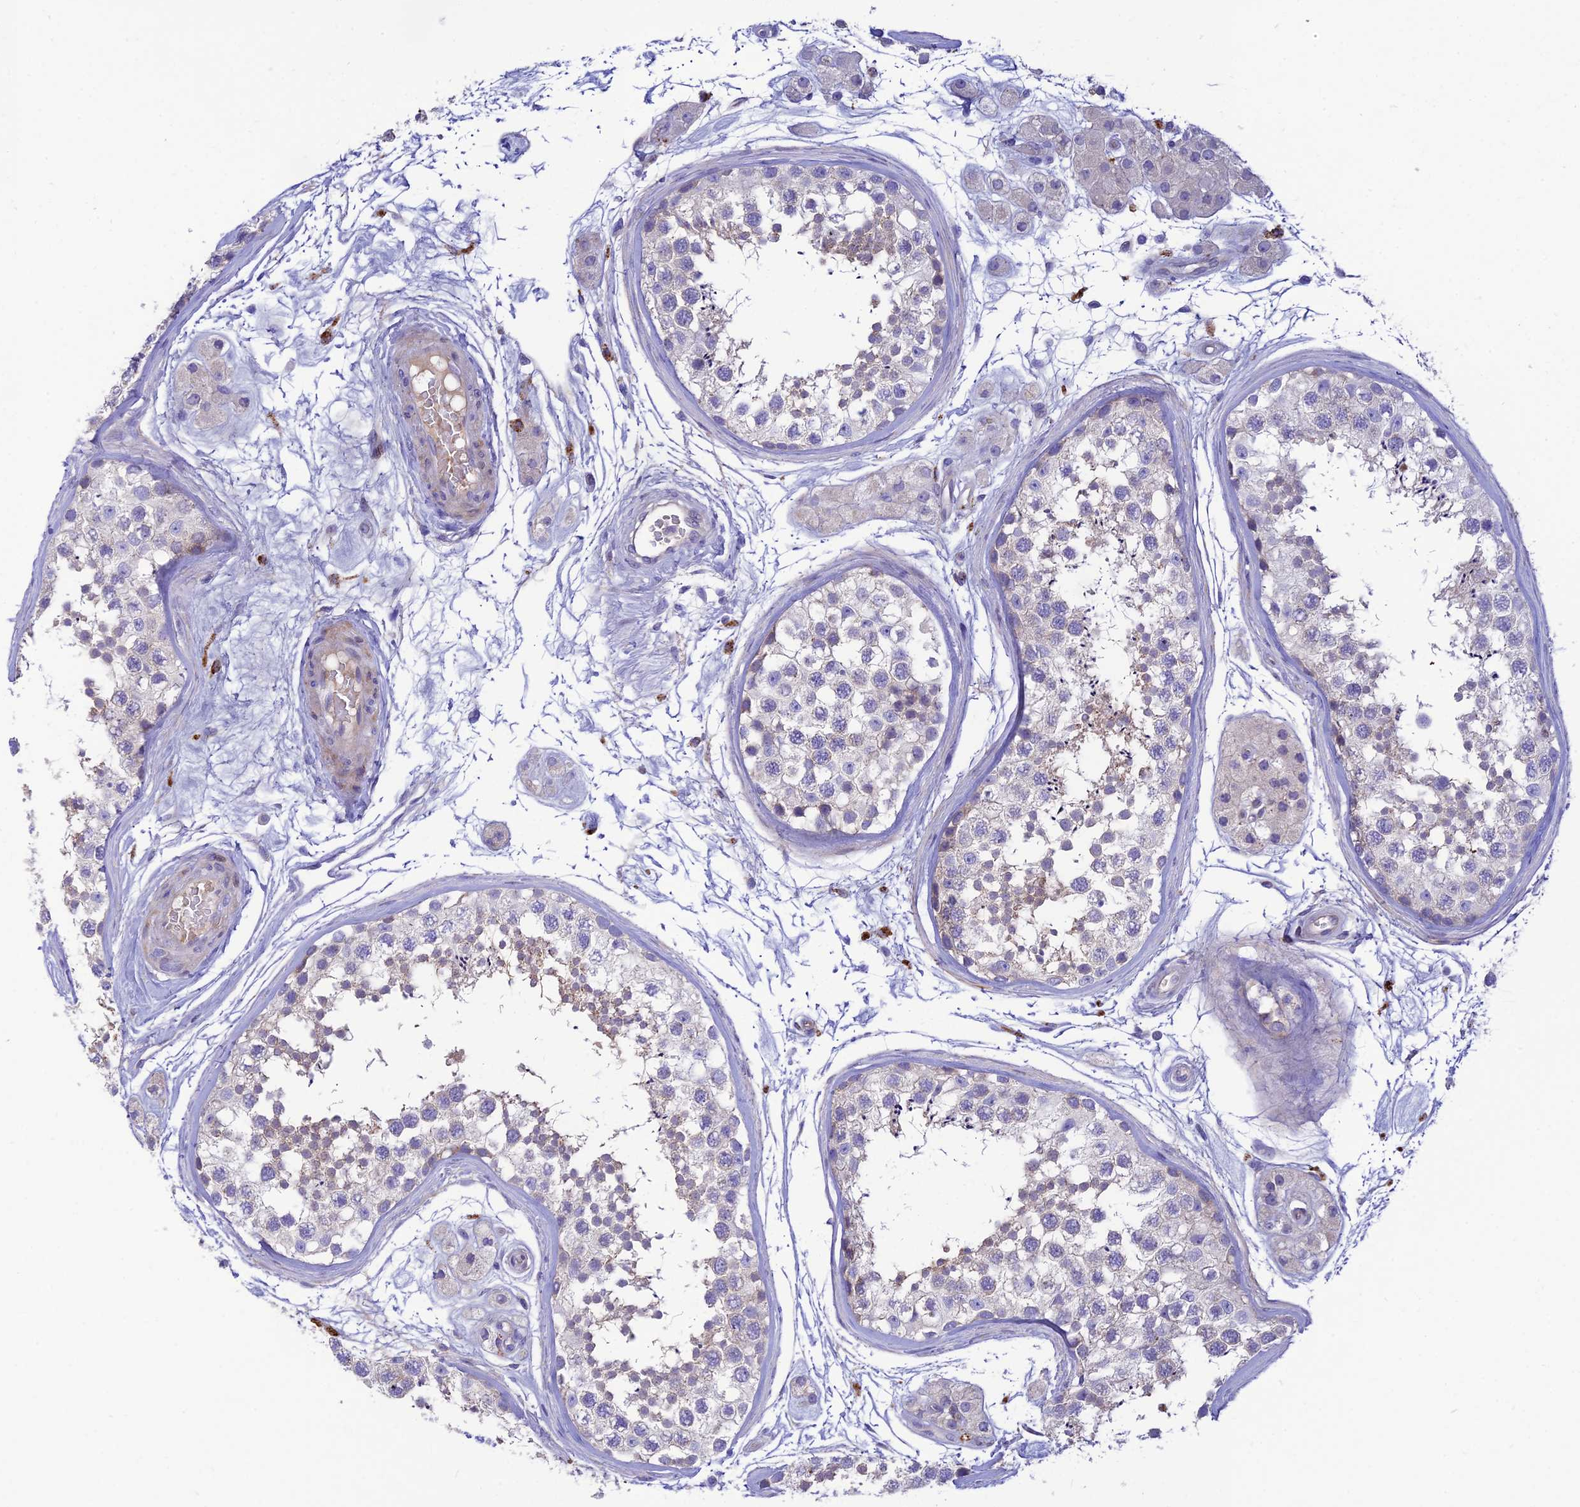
{"staining": {"intensity": "weak", "quantity": "<25%", "location": "cytoplasmic/membranous"}, "tissue": "testis", "cell_type": "Cells in seminiferous ducts", "image_type": "normal", "snomed": [{"axis": "morphology", "description": "Normal tissue, NOS"}, {"axis": "topography", "description": "Testis"}], "caption": "IHC of benign human testis reveals no expression in cells in seminiferous ducts.", "gene": "CCDC157", "patient": {"sex": "male", "age": 56}}